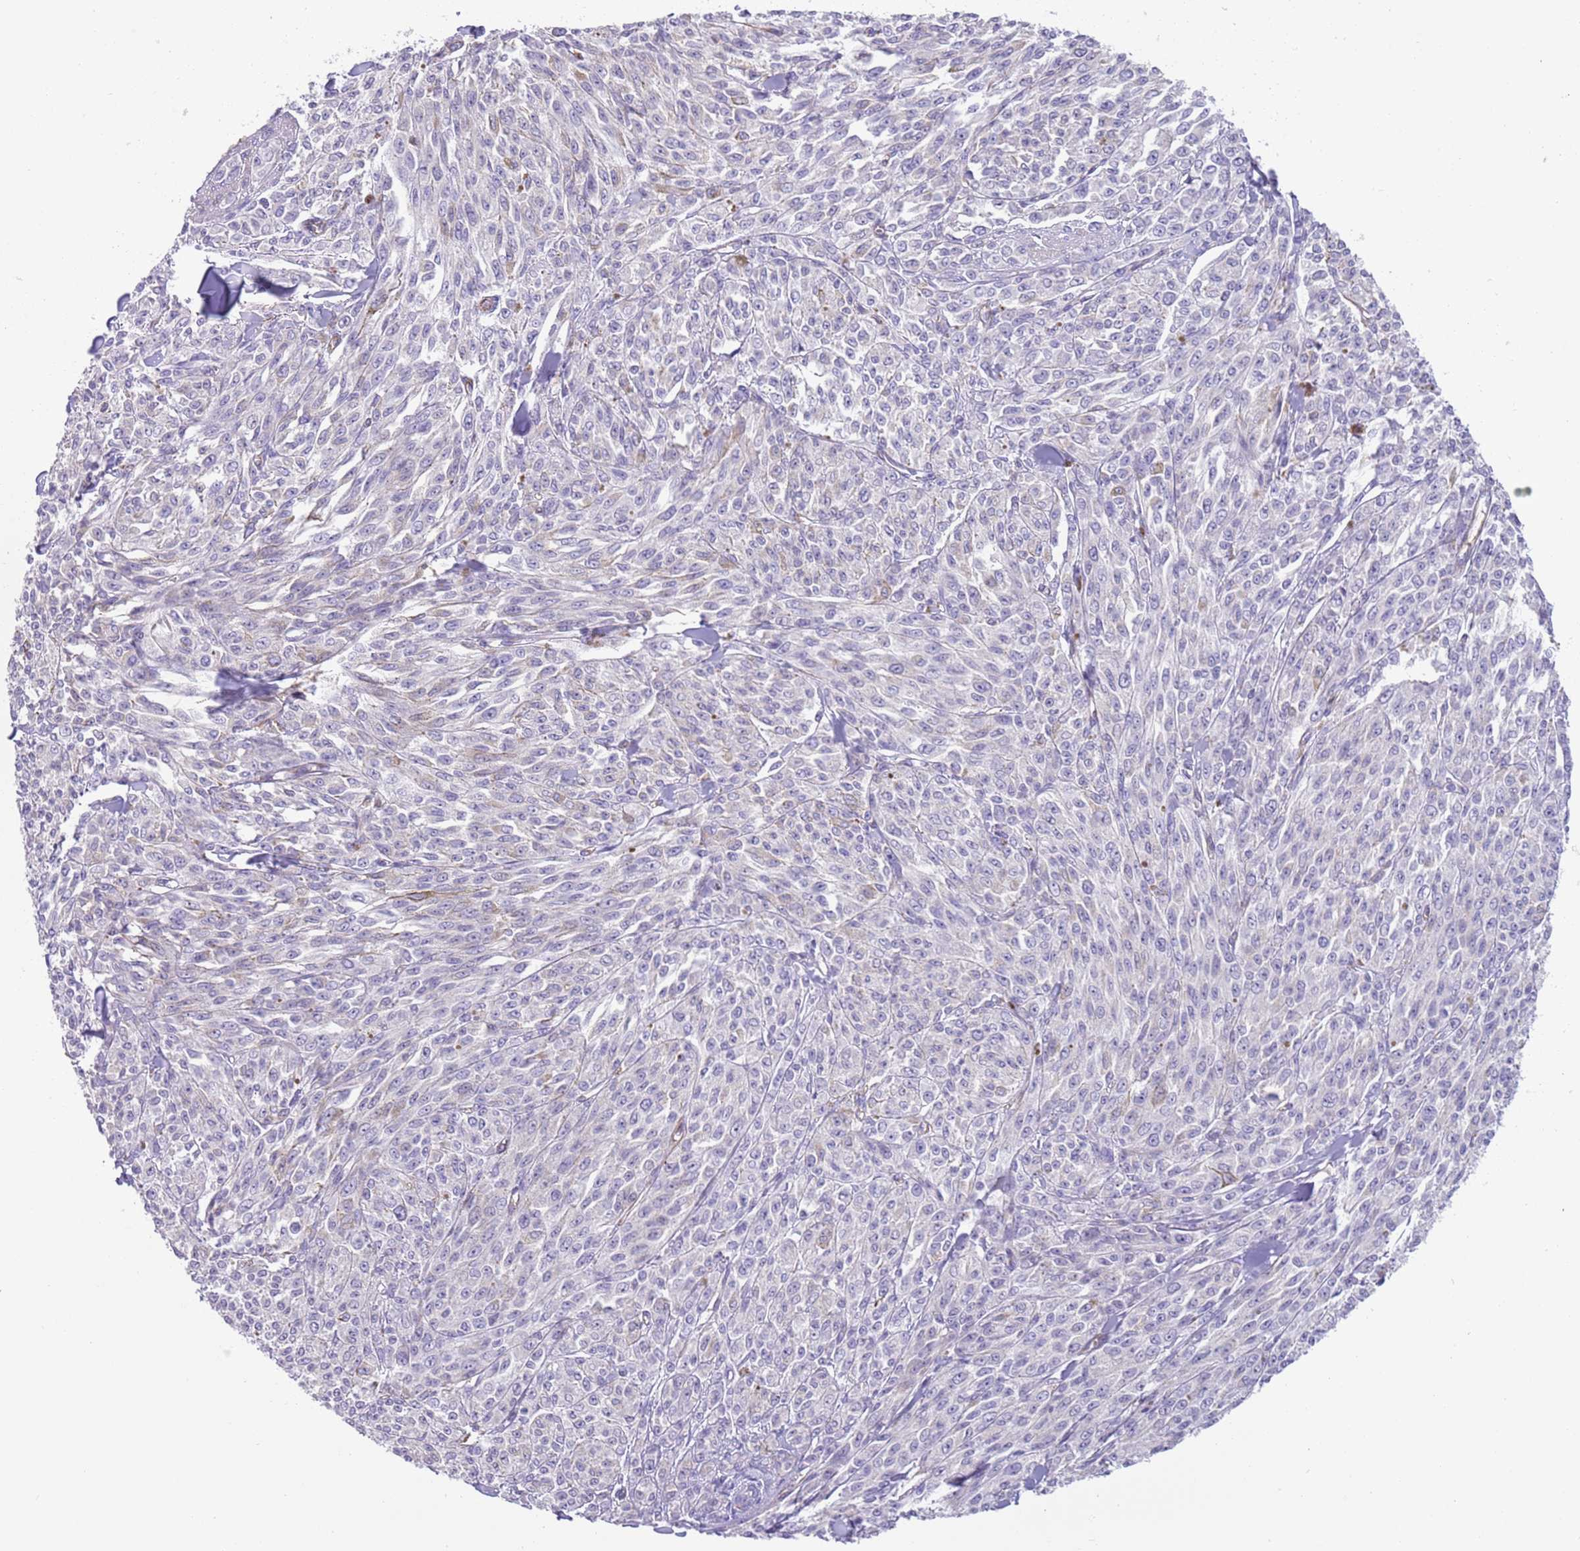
{"staining": {"intensity": "negative", "quantity": "none", "location": "none"}, "tissue": "melanoma", "cell_type": "Tumor cells", "image_type": "cancer", "snomed": [{"axis": "morphology", "description": "Malignant melanoma, NOS"}, {"axis": "topography", "description": "Skin"}], "caption": "Micrograph shows no significant protein expression in tumor cells of melanoma.", "gene": "TSGA13", "patient": {"sex": "female", "age": 52}}